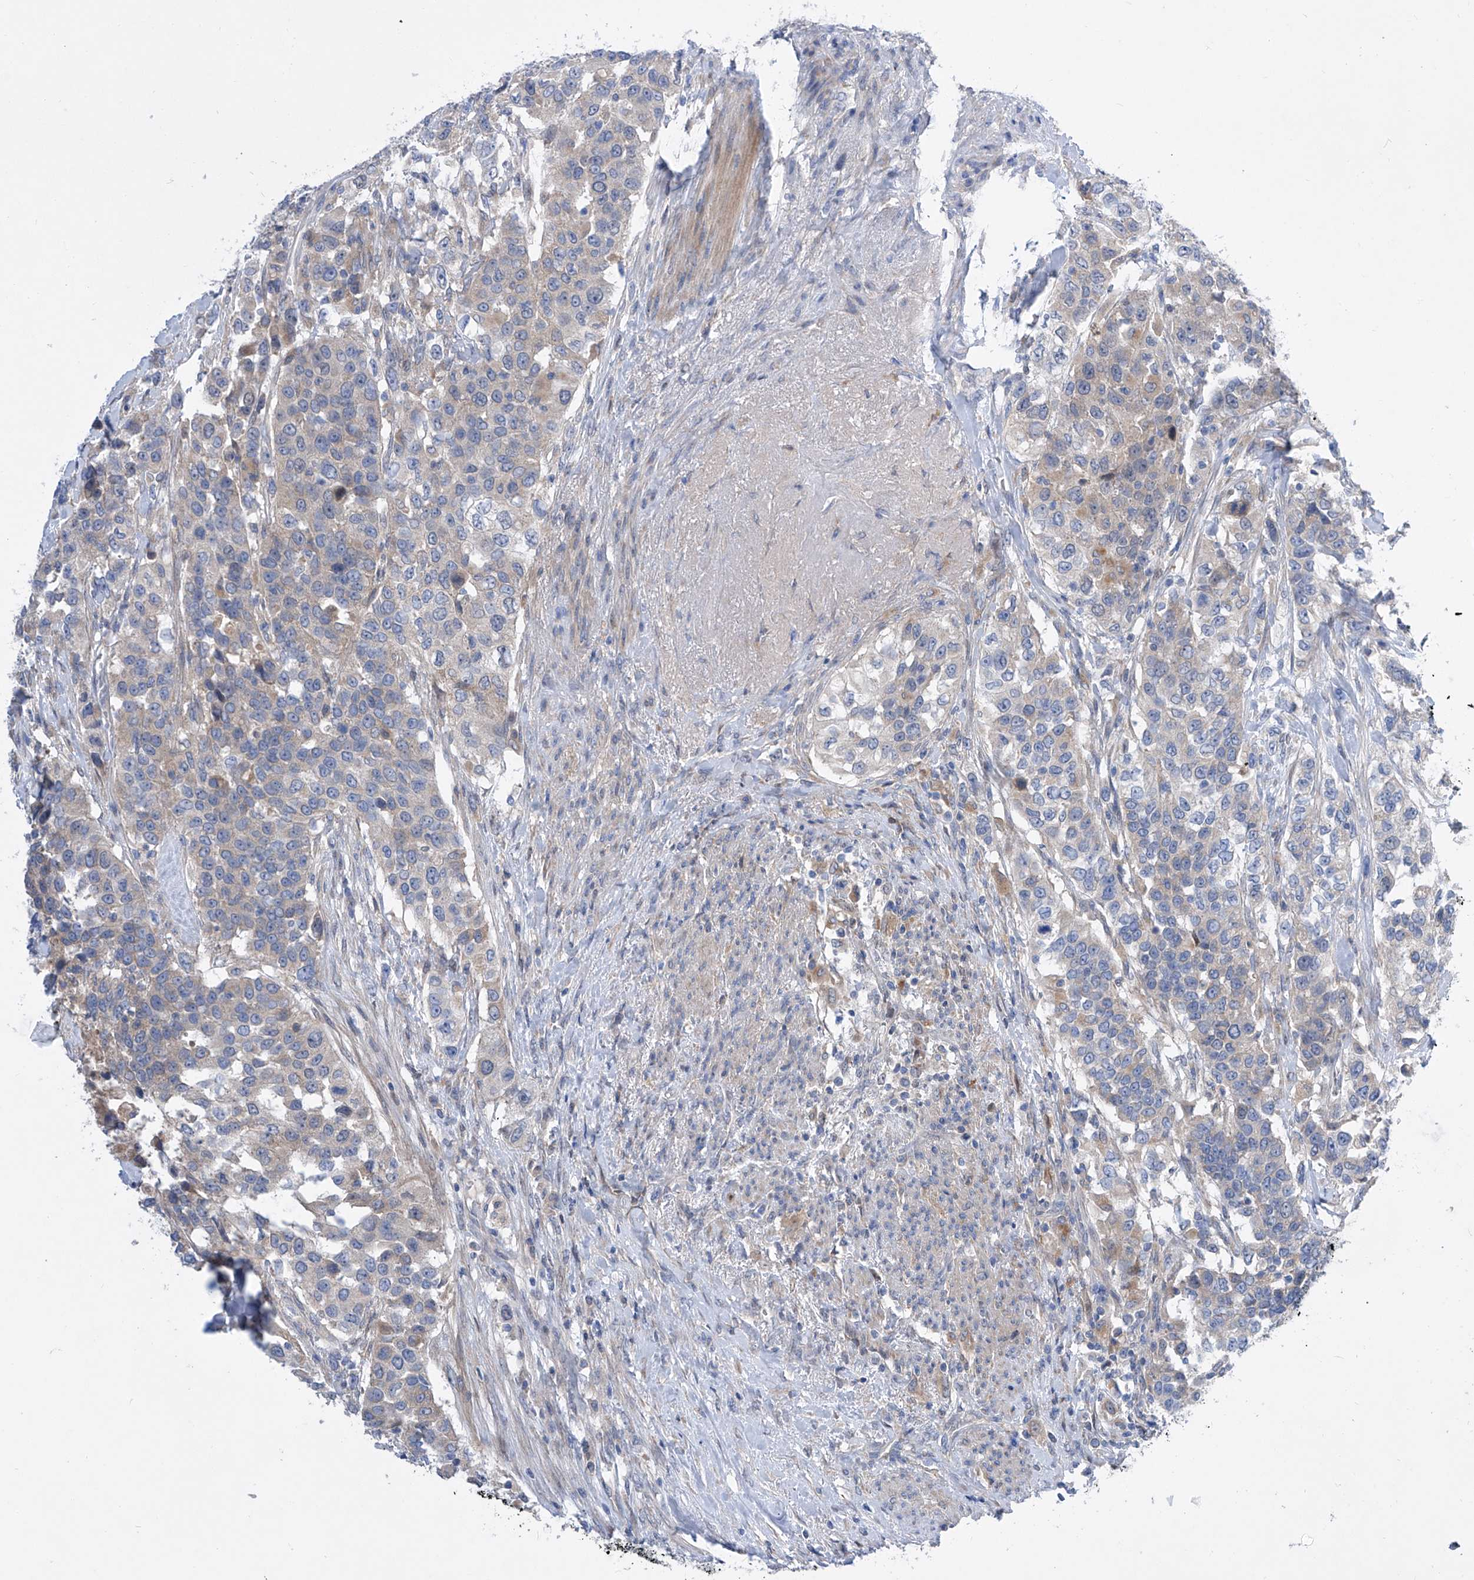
{"staining": {"intensity": "weak", "quantity": "<25%", "location": "cytoplasmic/membranous"}, "tissue": "urothelial cancer", "cell_type": "Tumor cells", "image_type": "cancer", "snomed": [{"axis": "morphology", "description": "Urothelial carcinoma, High grade"}, {"axis": "topography", "description": "Urinary bladder"}], "caption": "Immunohistochemistry photomicrograph of neoplastic tissue: urothelial cancer stained with DAB demonstrates no significant protein staining in tumor cells.", "gene": "SRBD1", "patient": {"sex": "female", "age": 80}}